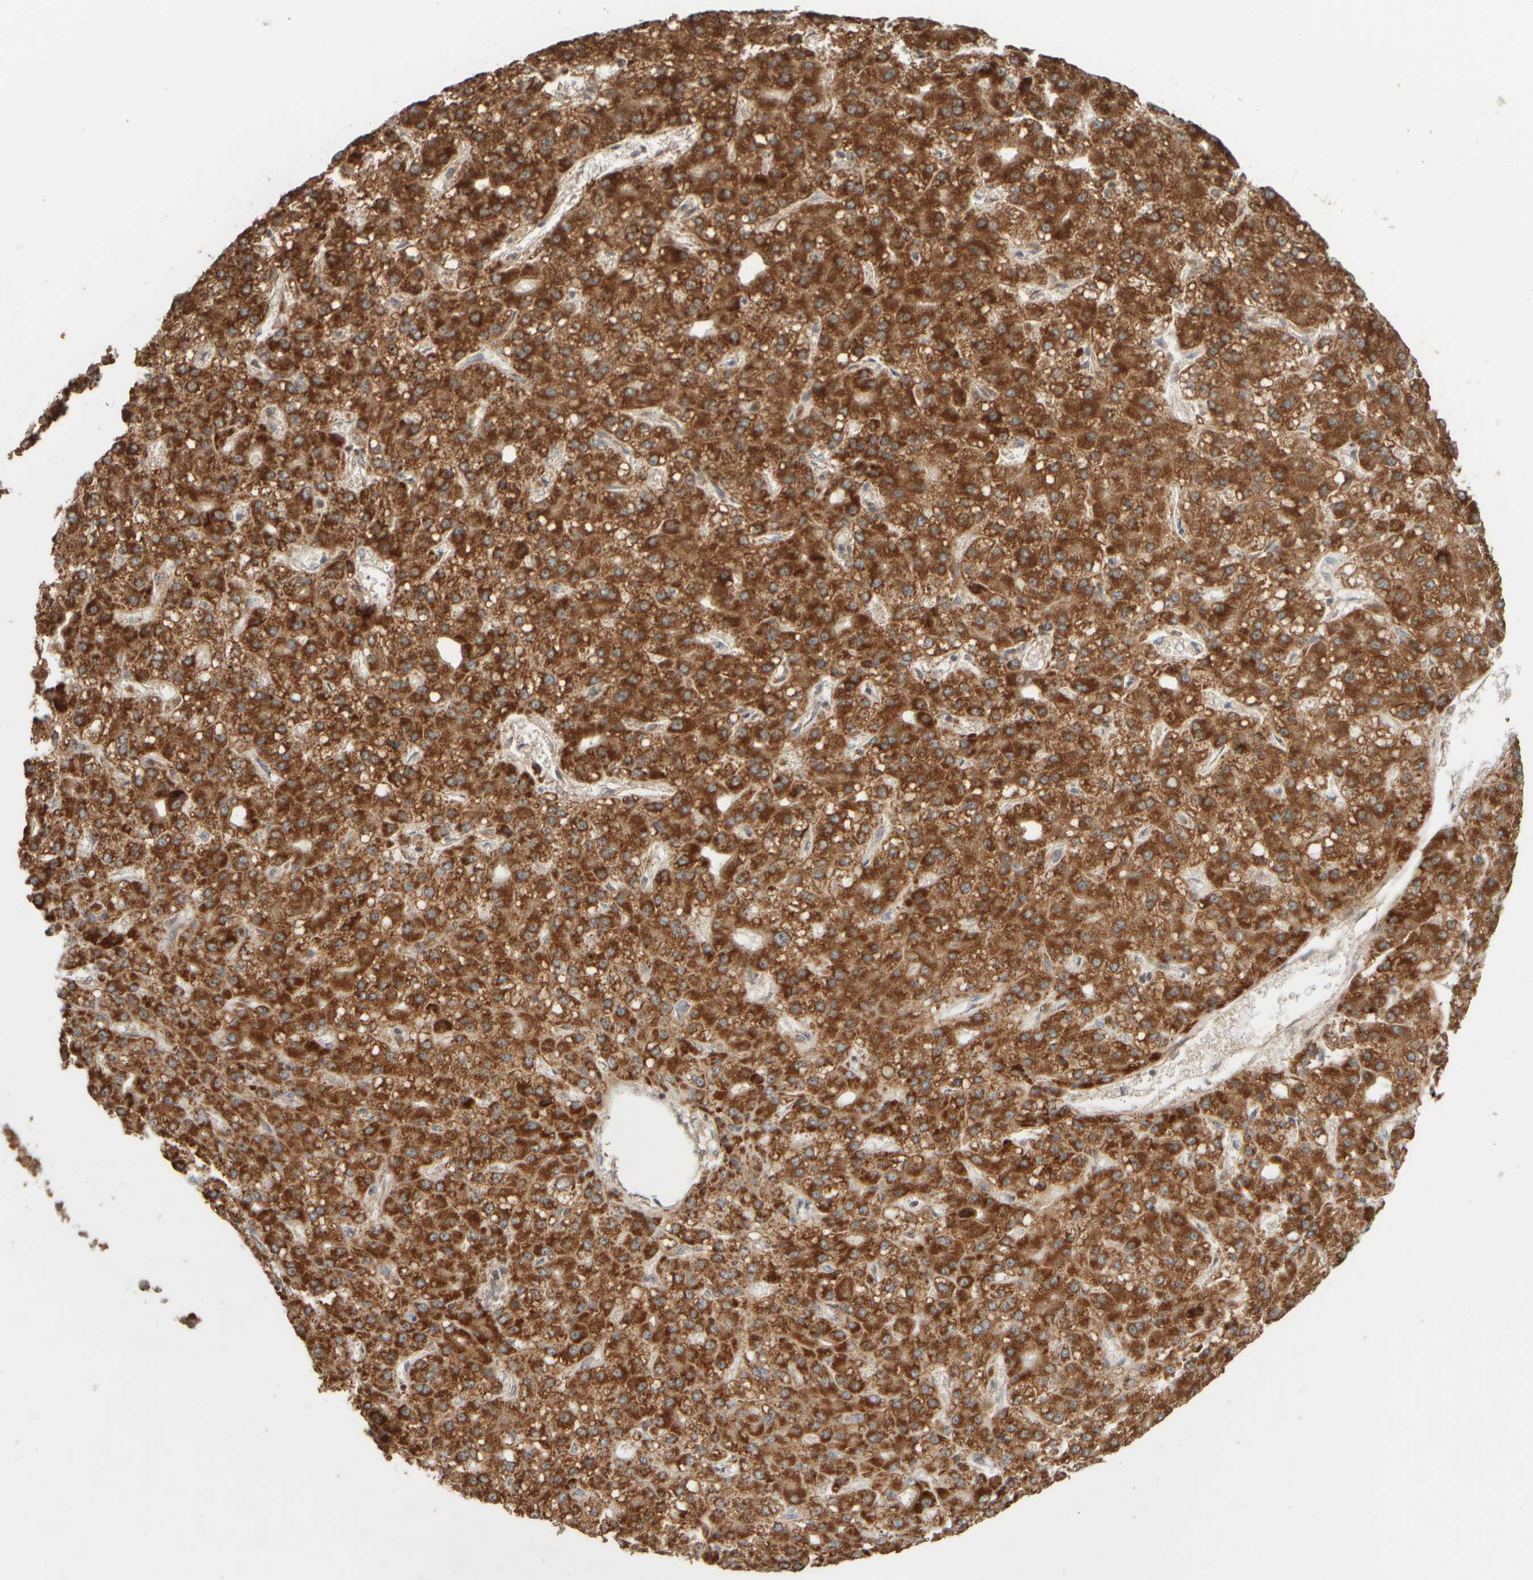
{"staining": {"intensity": "strong", "quantity": ">75%", "location": "cytoplasmic/membranous"}, "tissue": "liver cancer", "cell_type": "Tumor cells", "image_type": "cancer", "snomed": [{"axis": "morphology", "description": "Carcinoma, Hepatocellular, NOS"}, {"axis": "topography", "description": "Liver"}], "caption": "Protein analysis of hepatocellular carcinoma (liver) tissue shows strong cytoplasmic/membranous staining in about >75% of tumor cells.", "gene": "EIF2B3", "patient": {"sex": "male", "age": 67}}